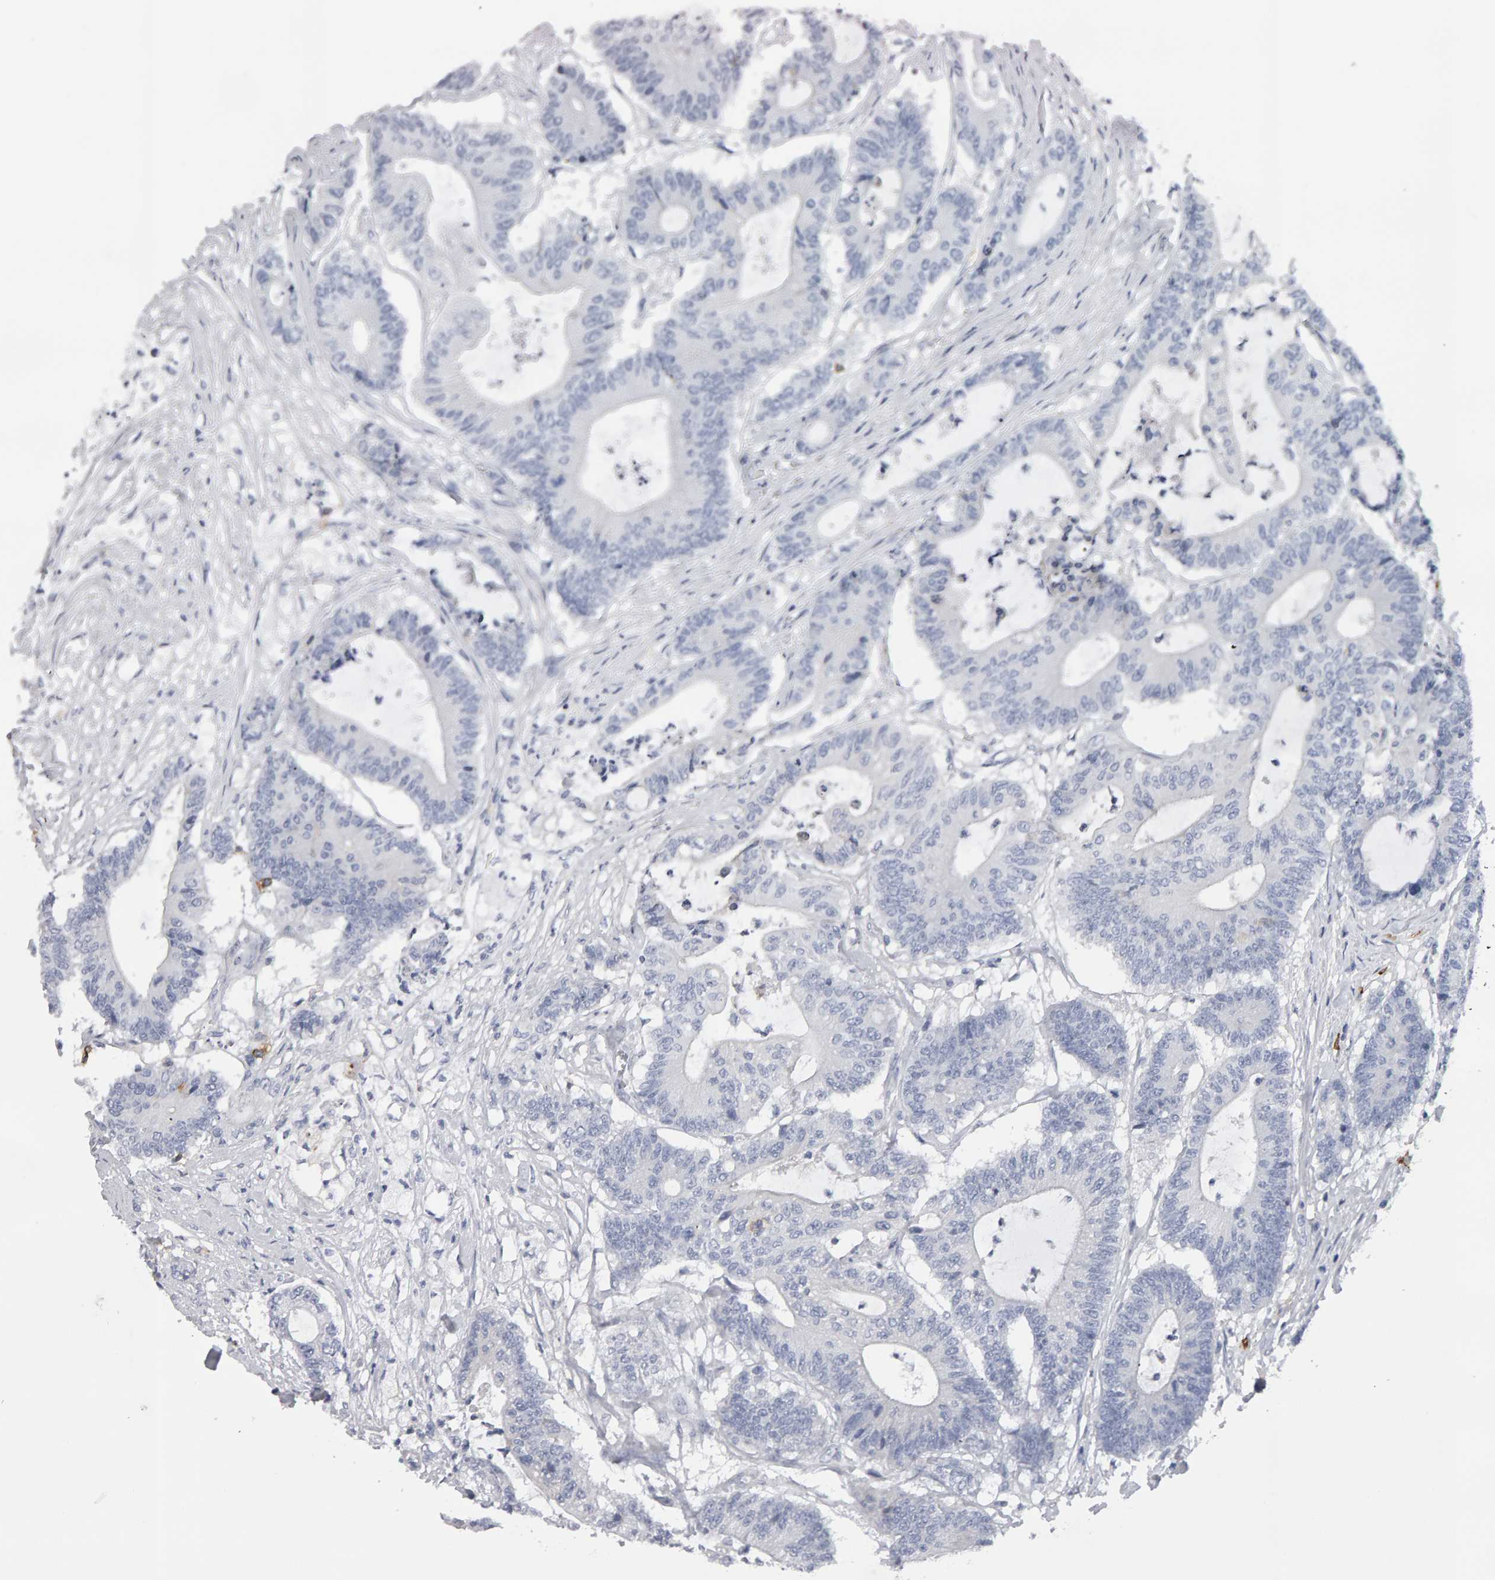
{"staining": {"intensity": "negative", "quantity": "none", "location": "none"}, "tissue": "colorectal cancer", "cell_type": "Tumor cells", "image_type": "cancer", "snomed": [{"axis": "morphology", "description": "Adenocarcinoma, NOS"}, {"axis": "topography", "description": "Colon"}], "caption": "Immunohistochemical staining of human colorectal cancer demonstrates no significant expression in tumor cells.", "gene": "CD38", "patient": {"sex": "female", "age": 84}}